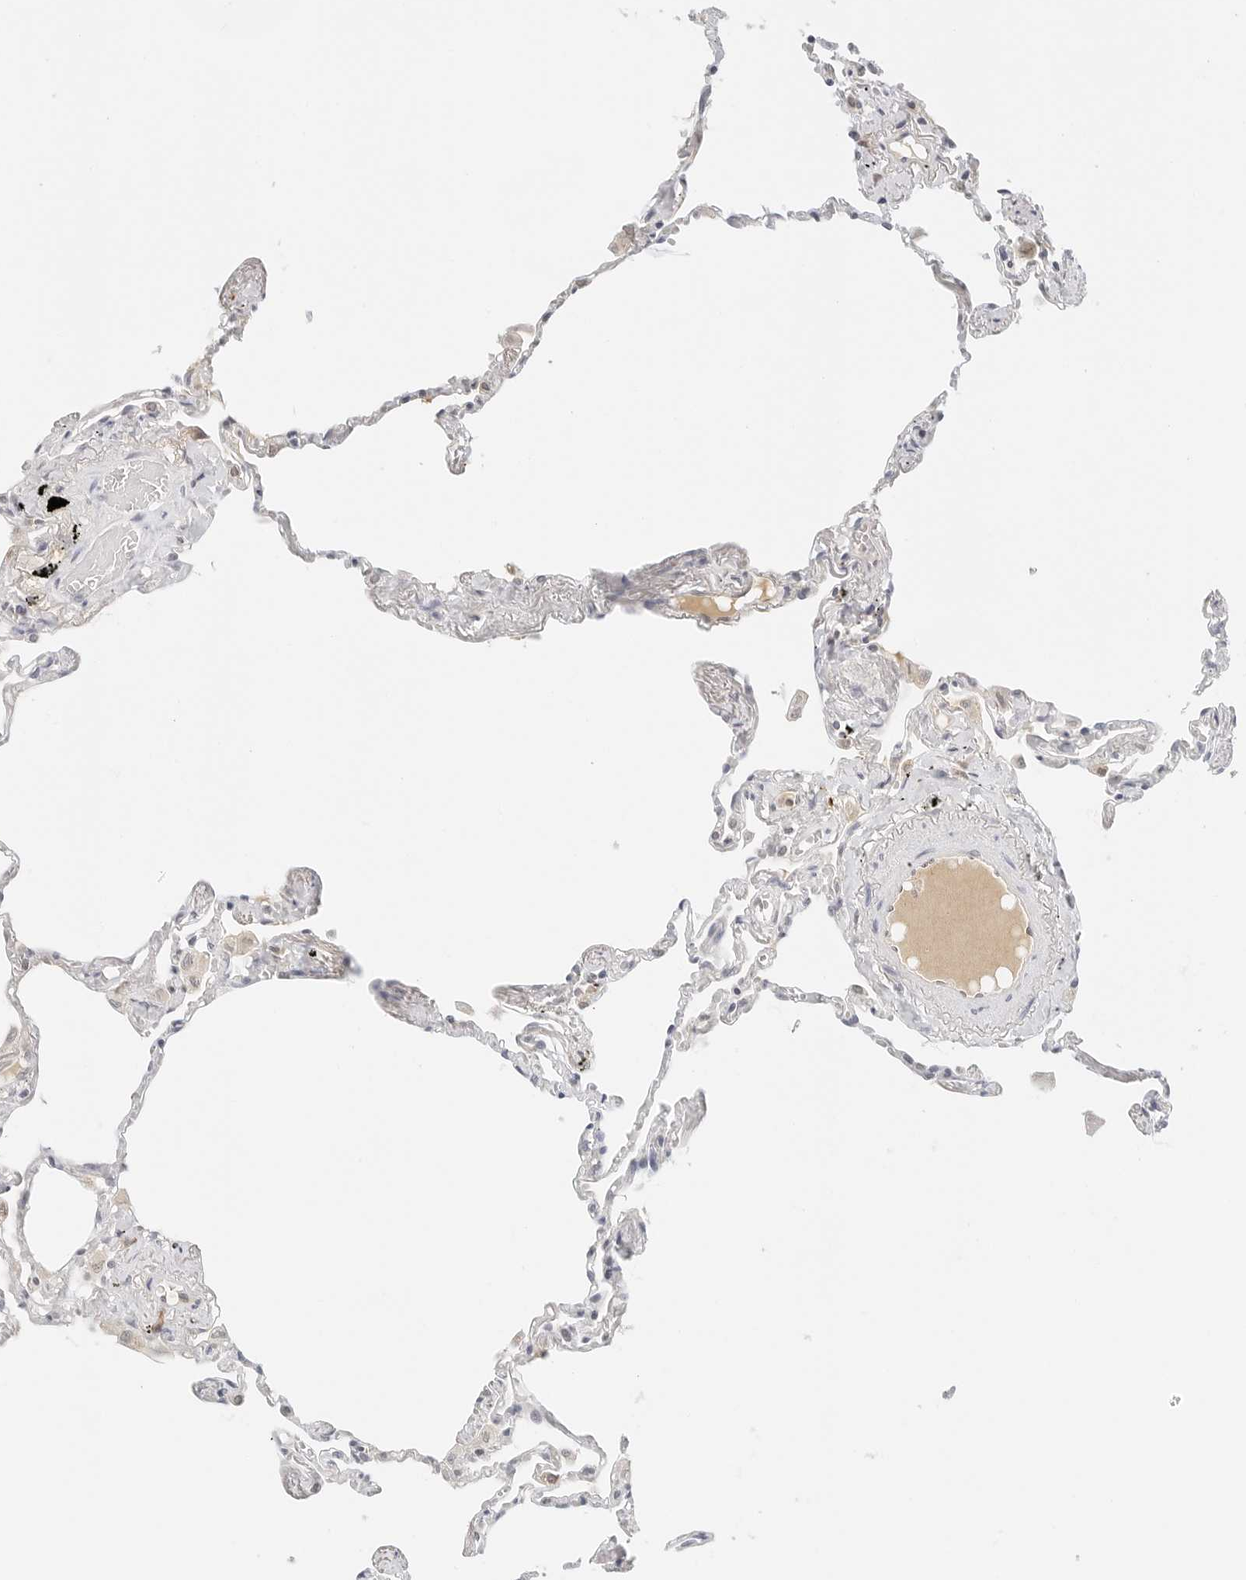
{"staining": {"intensity": "weak", "quantity": "<25%", "location": "nuclear"}, "tissue": "lung", "cell_type": "Alveolar cells", "image_type": "normal", "snomed": [{"axis": "morphology", "description": "Normal tissue, NOS"}, {"axis": "topography", "description": "Lung"}], "caption": "DAB (3,3'-diaminobenzidine) immunohistochemical staining of benign lung demonstrates no significant staining in alveolar cells.", "gene": "NEO1", "patient": {"sex": "female", "age": 67}}